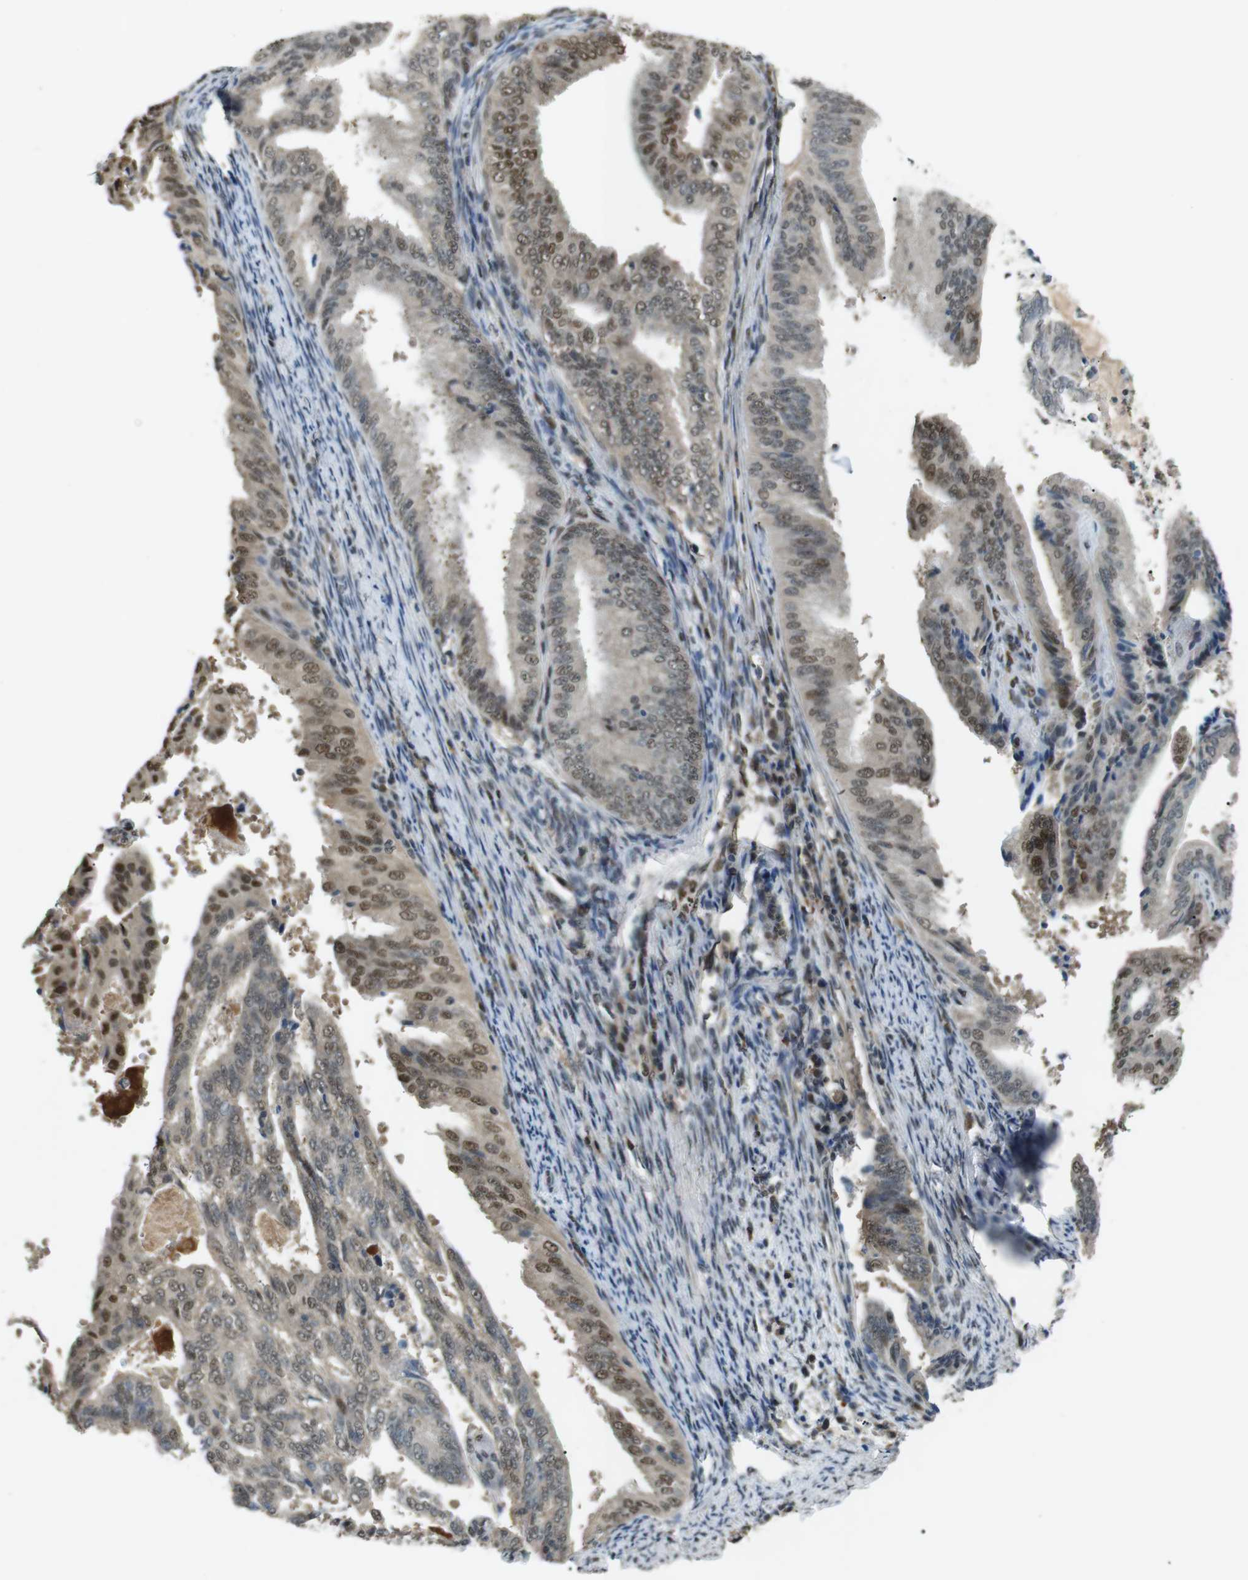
{"staining": {"intensity": "moderate", "quantity": ">75%", "location": "nuclear"}, "tissue": "endometrial cancer", "cell_type": "Tumor cells", "image_type": "cancer", "snomed": [{"axis": "morphology", "description": "Adenocarcinoma, NOS"}, {"axis": "topography", "description": "Endometrium"}], "caption": "The histopathology image exhibits staining of adenocarcinoma (endometrial), revealing moderate nuclear protein expression (brown color) within tumor cells. The staining is performed using DAB brown chromogen to label protein expression. The nuclei are counter-stained blue using hematoxylin.", "gene": "ORAI3", "patient": {"sex": "female", "age": 58}}